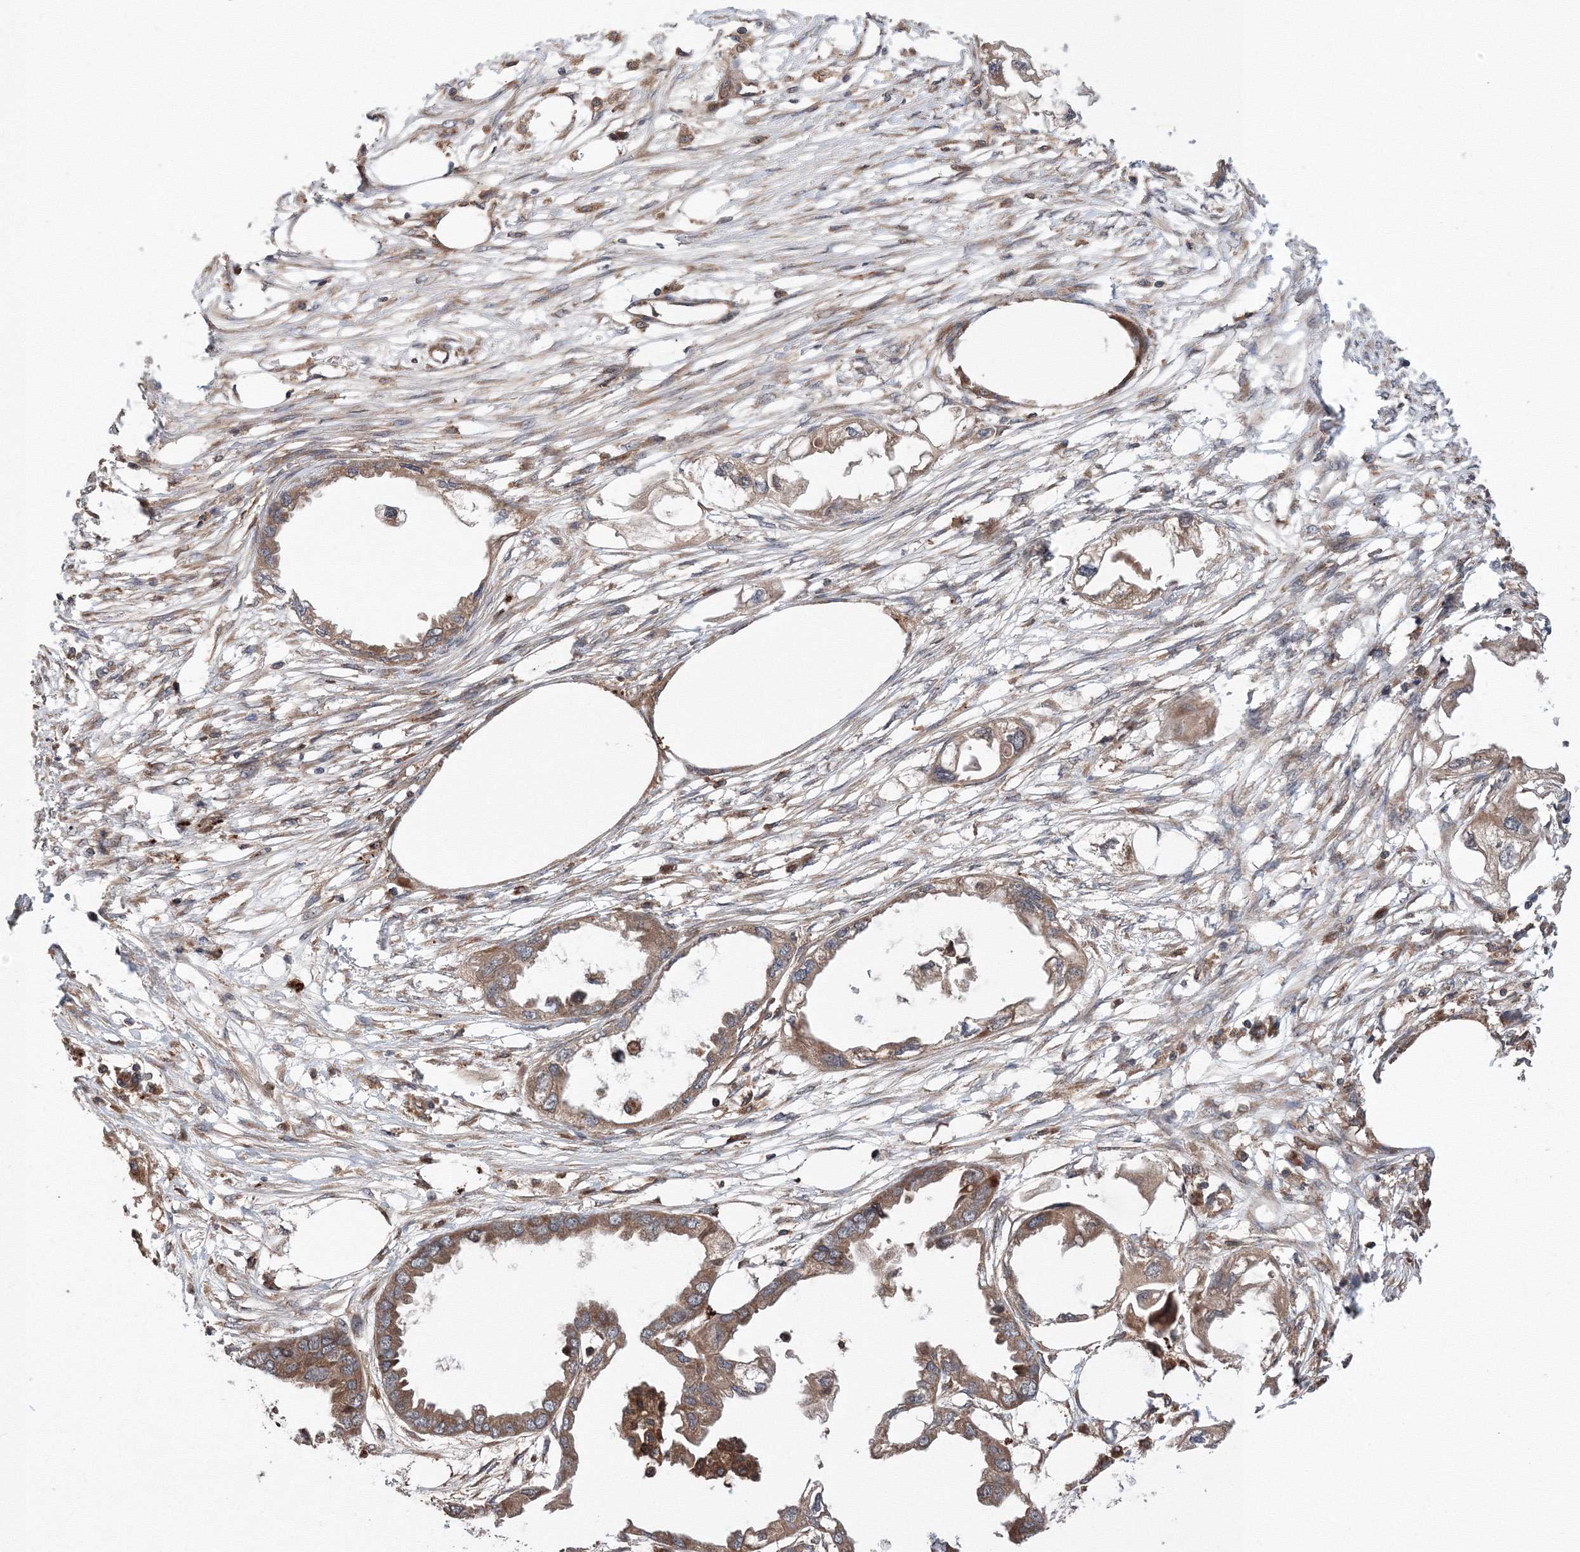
{"staining": {"intensity": "moderate", "quantity": ">75%", "location": "cytoplasmic/membranous"}, "tissue": "endometrial cancer", "cell_type": "Tumor cells", "image_type": "cancer", "snomed": [{"axis": "morphology", "description": "Adenocarcinoma, NOS"}, {"axis": "morphology", "description": "Adenocarcinoma, metastatic, NOS"}, {"axis": "topography", "description": "Adipose tissue"}, {"axis": "topography", "description": "Endometrium"}], "caption": "IHC photomicrograph of human endometrial cancer stained for a protein (brown), which demonstrates medium levels of moderate cytoplasmic/membranous staining in approximately >75% of tumor cells.", "gene": "ATG3", "patient": {"sex": "female", "age": 67}}